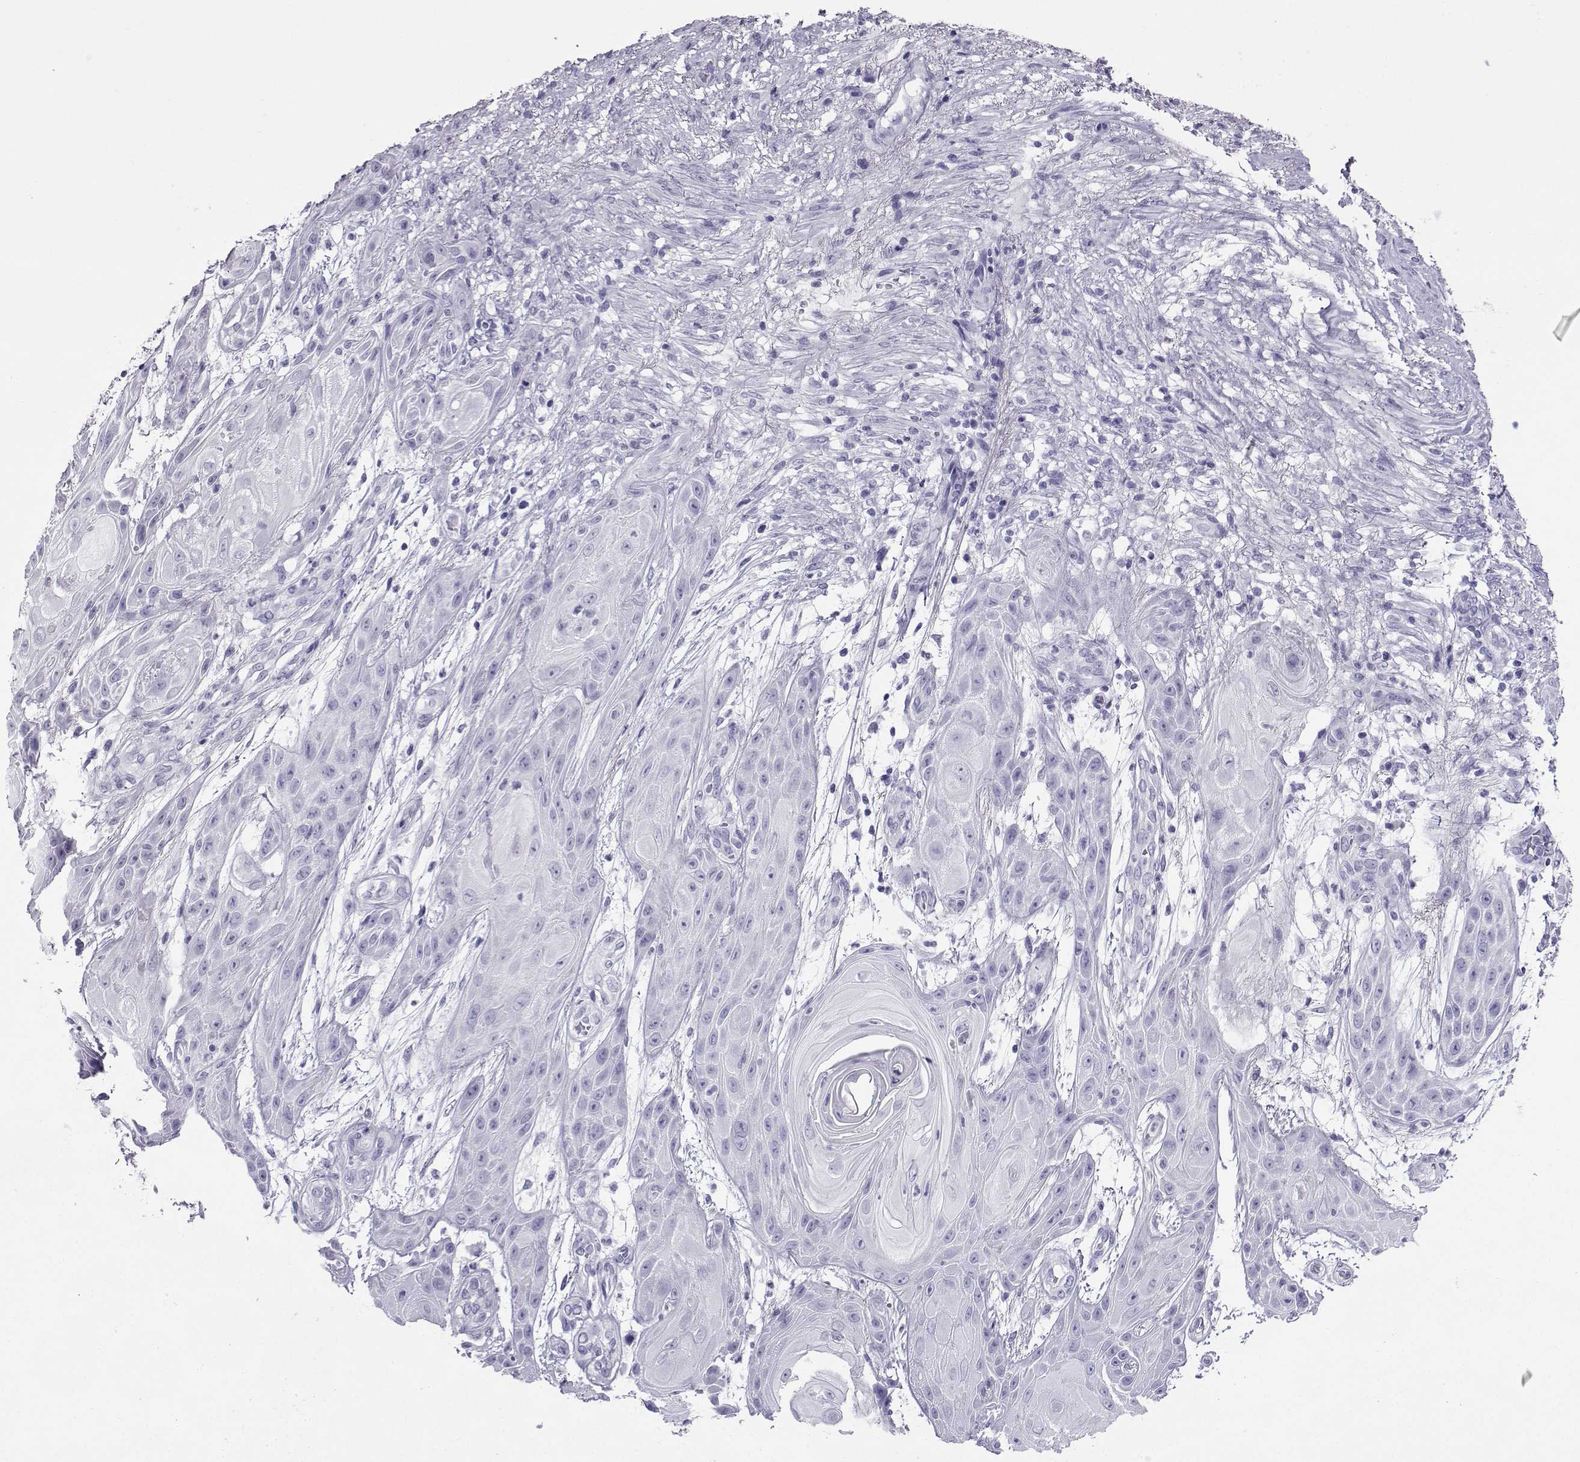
{"staining": {"intensity": "negative", "quantity": "none", "location": "none"}, "tissue": "skin cancer", "cell_type": "Tumor cells", "image_type": "cancer", "snomed": [{"axis": "morphology", "description": "Squamous cell carcinoma, NOS"}, {"axis": "topography", "description": "Skin"}], "caption": "DAB (3,3'-diaminobenzidine) immunohistochemical staining of human skin cancer demonstrates no significant expression in tumor cells. Nuclei are stained in blue.", "gene": "CRYBB1", "patient": {"sex": "male", "age": 62}}